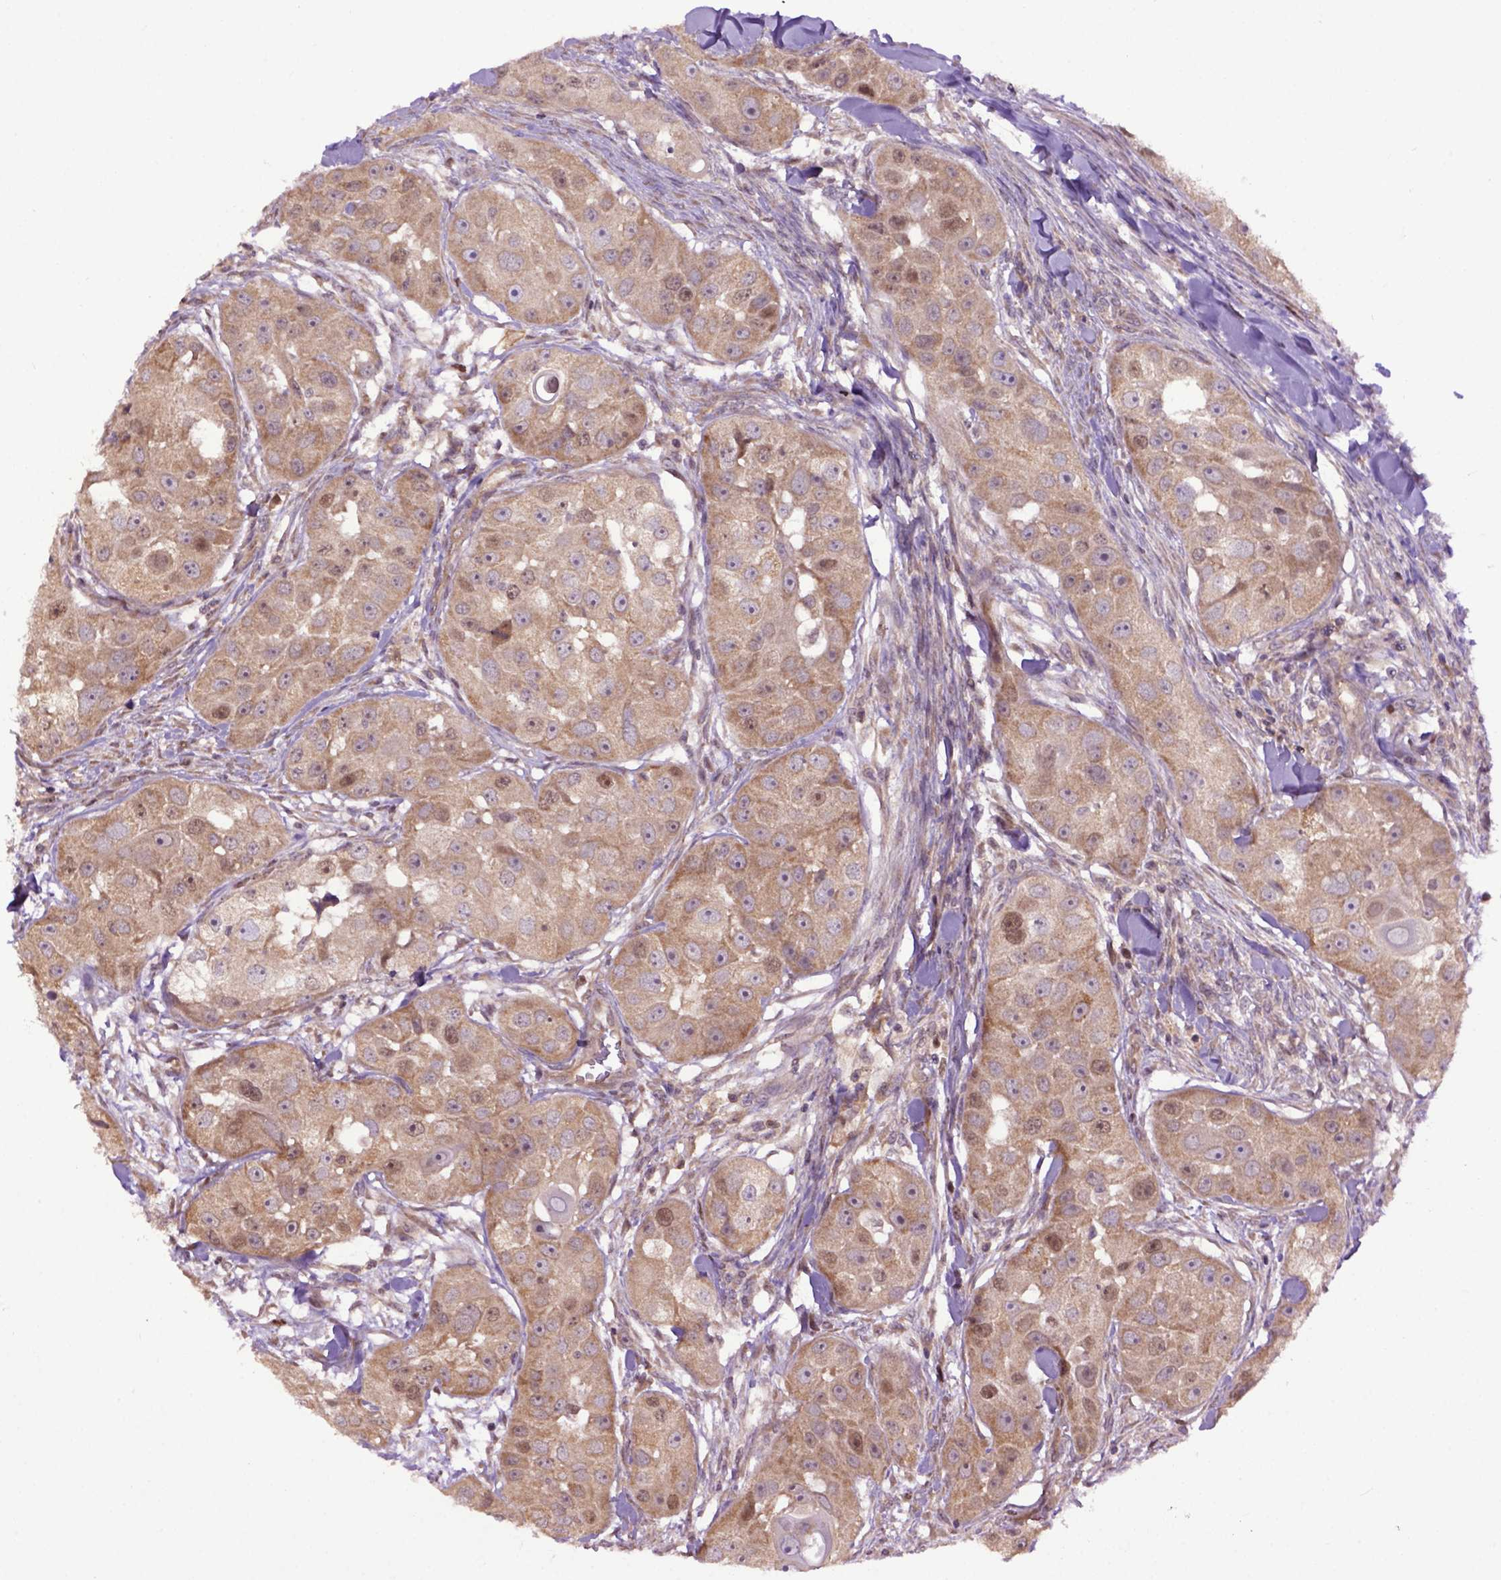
{"staining": {"intensity": "moderate", "quantity": ">75%", "location": "cytoplasmic/membranous"}, "tissue": "head and neck cancer", "cell_type": "Tumor cells", "image_type": "cancer", "snomed": [{"axis": "morphology", "description": "Squamous cell carcinoma, NOS"}, {"axis": "topography", "description": "Head-Neck"}], "caption": "Moderate cytoplasmic/membranous staining for a protein is seen in approximately >75% of tumor cells of head and neck cancer (squamous cell carcinoma) using IHC.", "gene": "WDR48", "patient": {"sex": "male", "age": 51}}